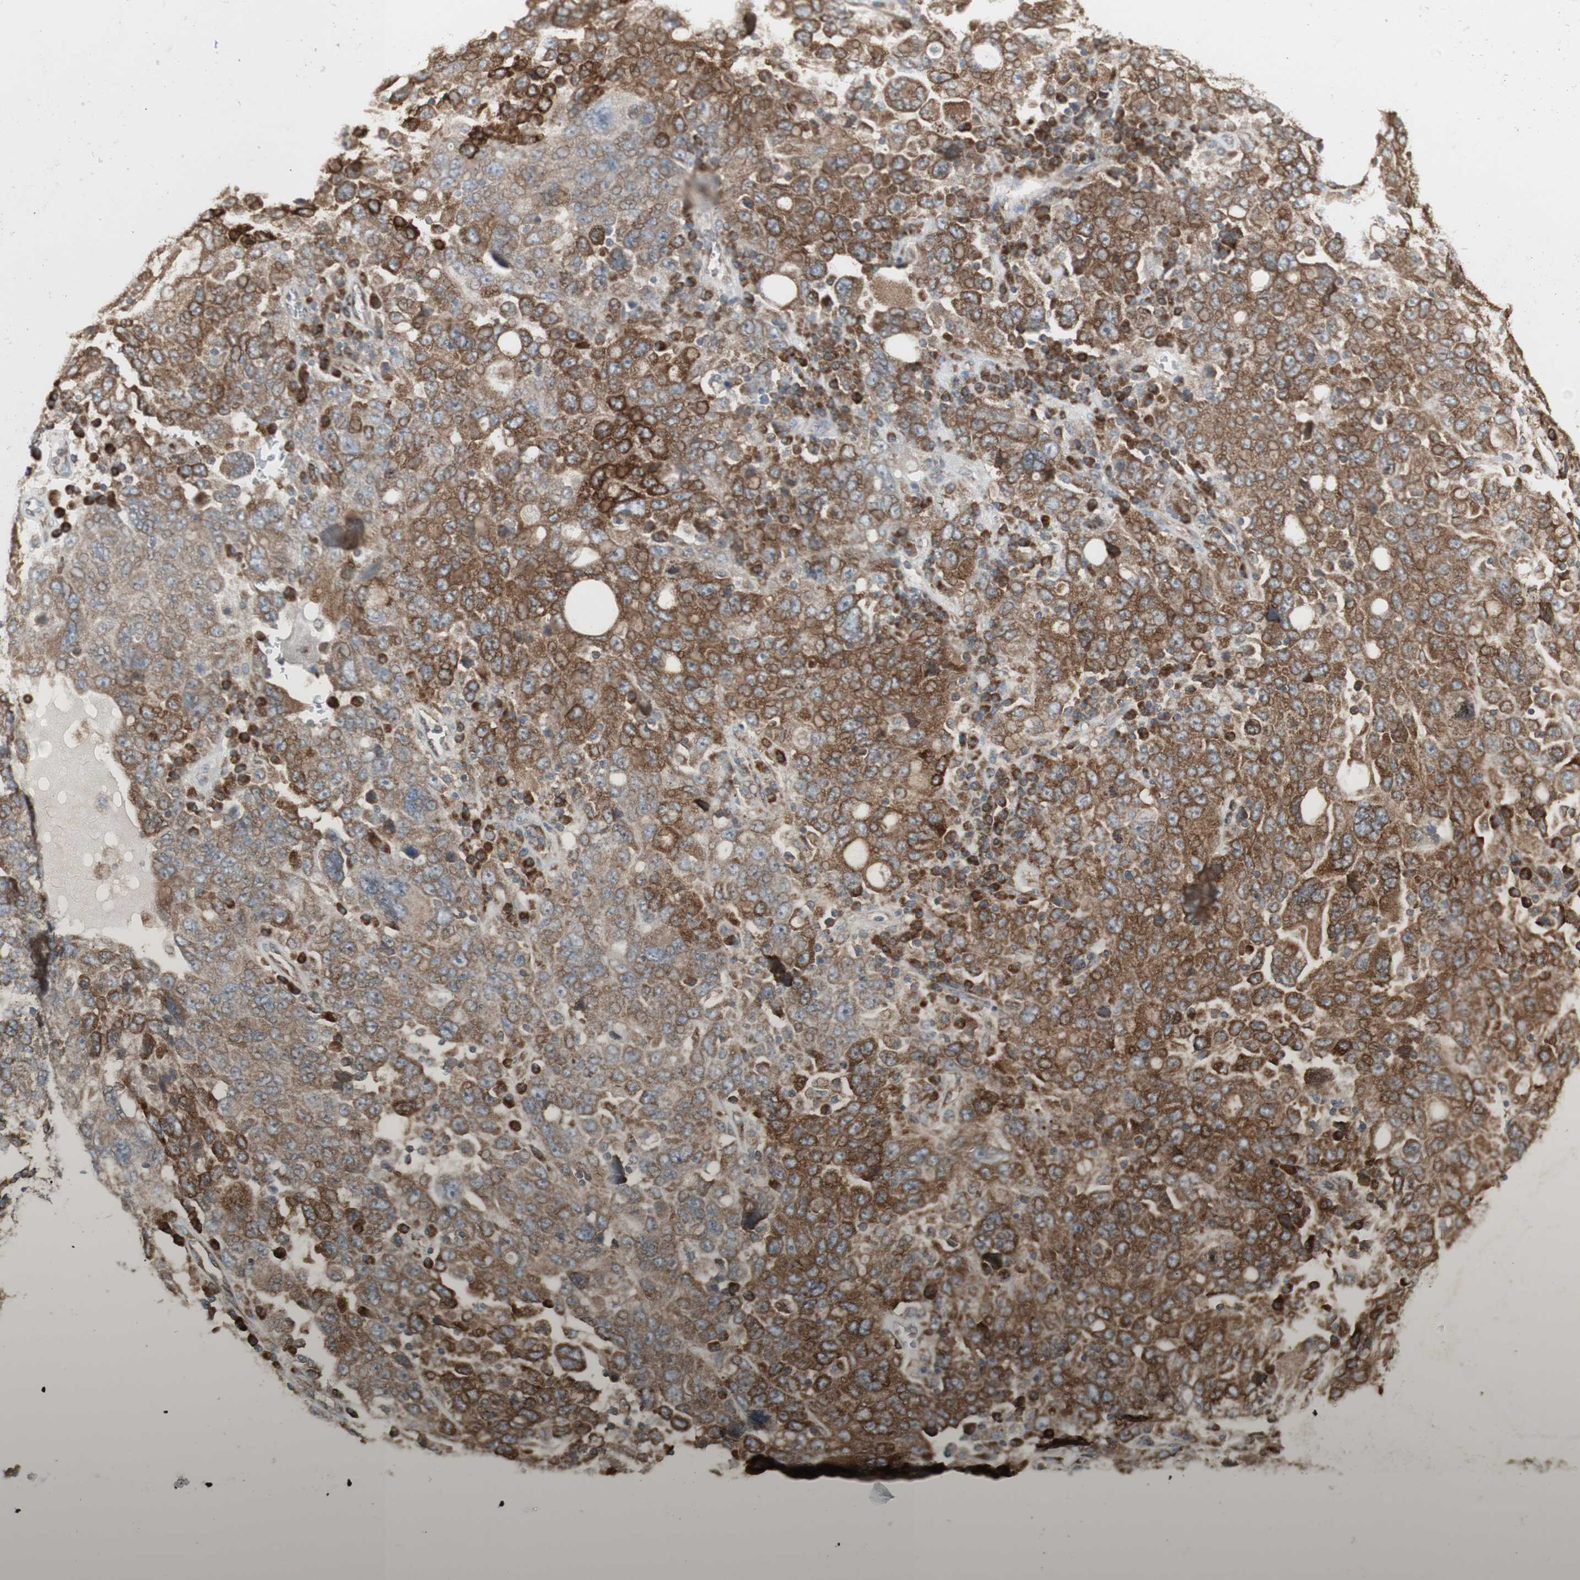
{"staining": {"intensity": "strong", "quantity": ">75%", "location": "cytoplasmic/membranous"}, "tissue": "ovarian cancer", "cell_type": "Tumor cells", "image_type": "cancer", "snomed": [{"axis": "morphology", "description": "Carcinoma, endometroid"}, {"axis": "topography", "description": "Ovary"}], "caption": "Protein expression analysis of human ovarian cancer reveals strong cytoplasmic/membranous positivity in approximately >75% of tumor cells. (DAB (3,3'-diaminobenzidine) IHC, brown staining for protein, blue staining for nuclei).", "gene": "FKBP3", "patient": {"sex": "female", "age": 62}}